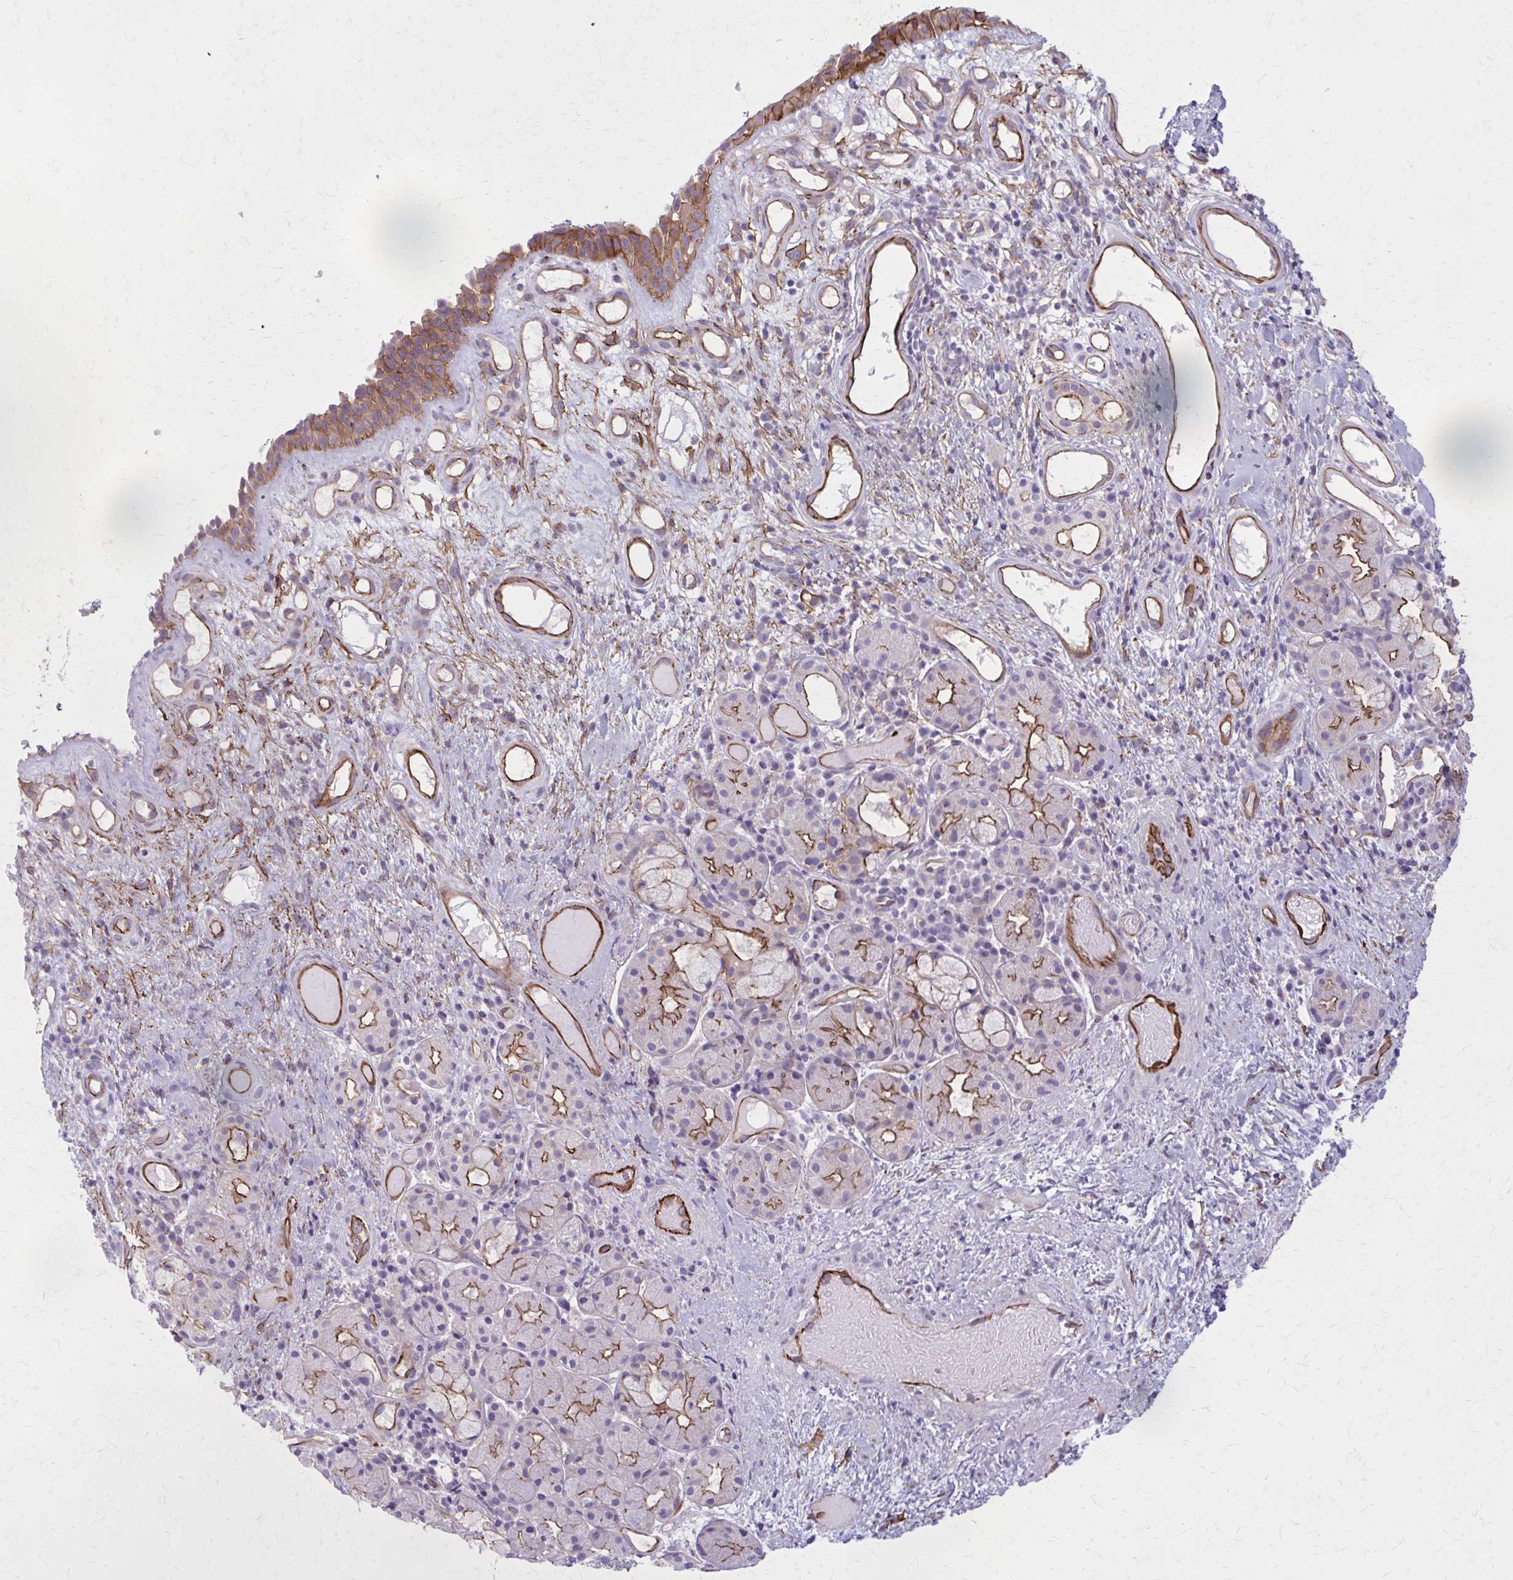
{"staining": {"intensity": "moderate", "quantity": "25%-75%", "location": "cytoplasmic/membranous"}, "tissue": "nasopharynx", "cell_type": "Respiratory epithelial cells", "image_type": "normal", "snomed": [{"axis": "morphology", "description": "Normal tissue, NOS"}, {"axis": "morphology", "description": "Inflammation, NOS"}, {"axis": "topography", "description": "Nasopharynx"}], "caption": "DAB immunohistochemical staining of benign nasopharynx shows moderate cytoplasmic/membranous protein expression in about 25%-75% of respiratory epithelial cells. Nuclei are stained in blue.", "gene": "ZDHHC7", "patient": {"sex": "male", "age": 54}}